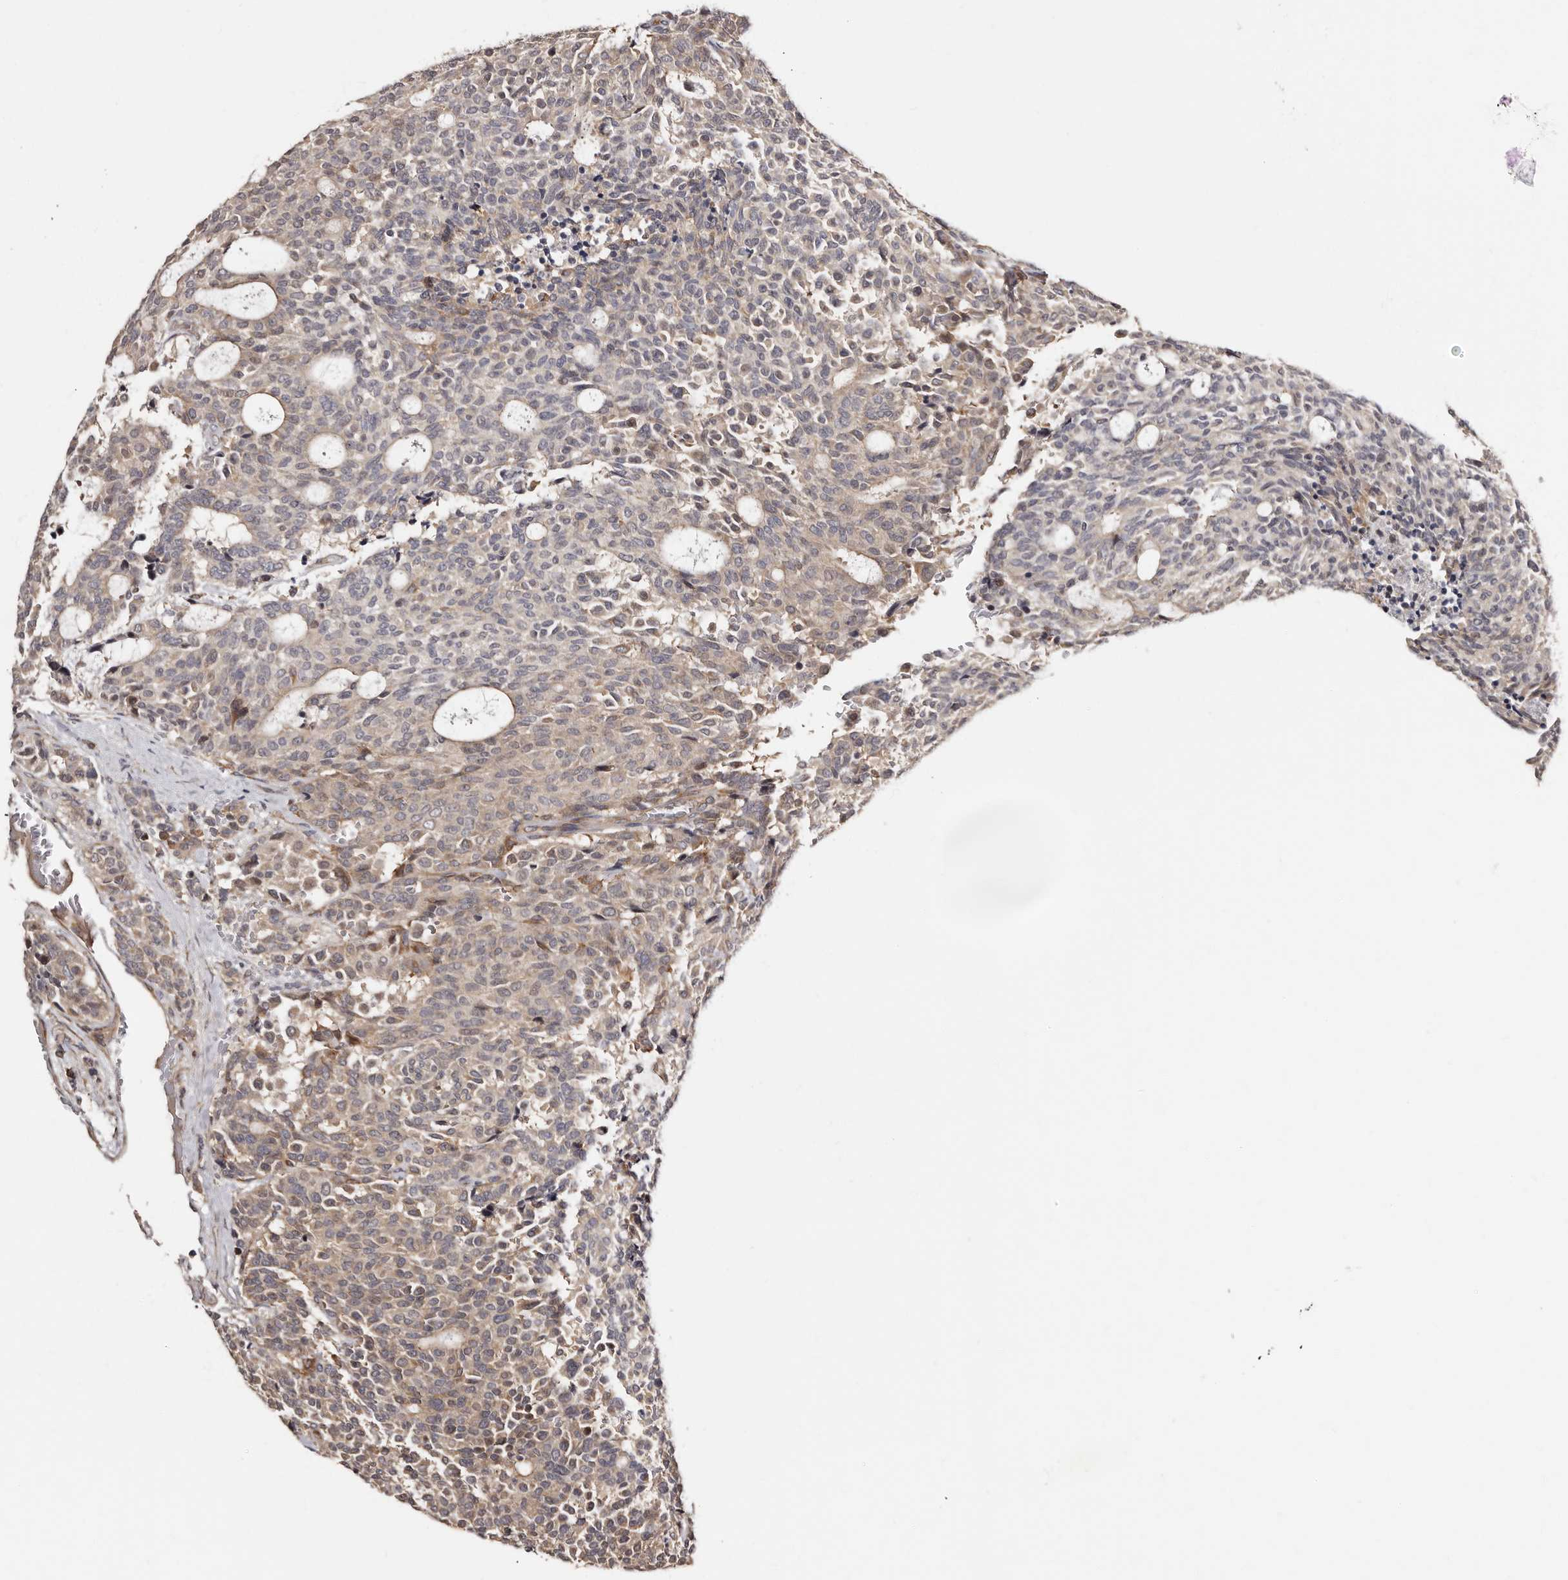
{"staining": {"intensity": "weak", "quantity": ">75%", "location": "cytoplasmic/membranous"}, "tissue": "carcinoid", "cell_type": "Tumor cells", "image_type": "cancer", "snomed": [{"axis": "morphology", "description": "Carcinoid, malignant, NOS"}, {"axis": "topography", "description": "Pancreas"}], "caption": "This is a micrograph of IHC staining of carcinoid (malignant), which shows weak expression in the cytoplasmic/membranous of tumor cells.", "gene": "TBC1D22B", "patient": {"sex": "female", "age": 54}}